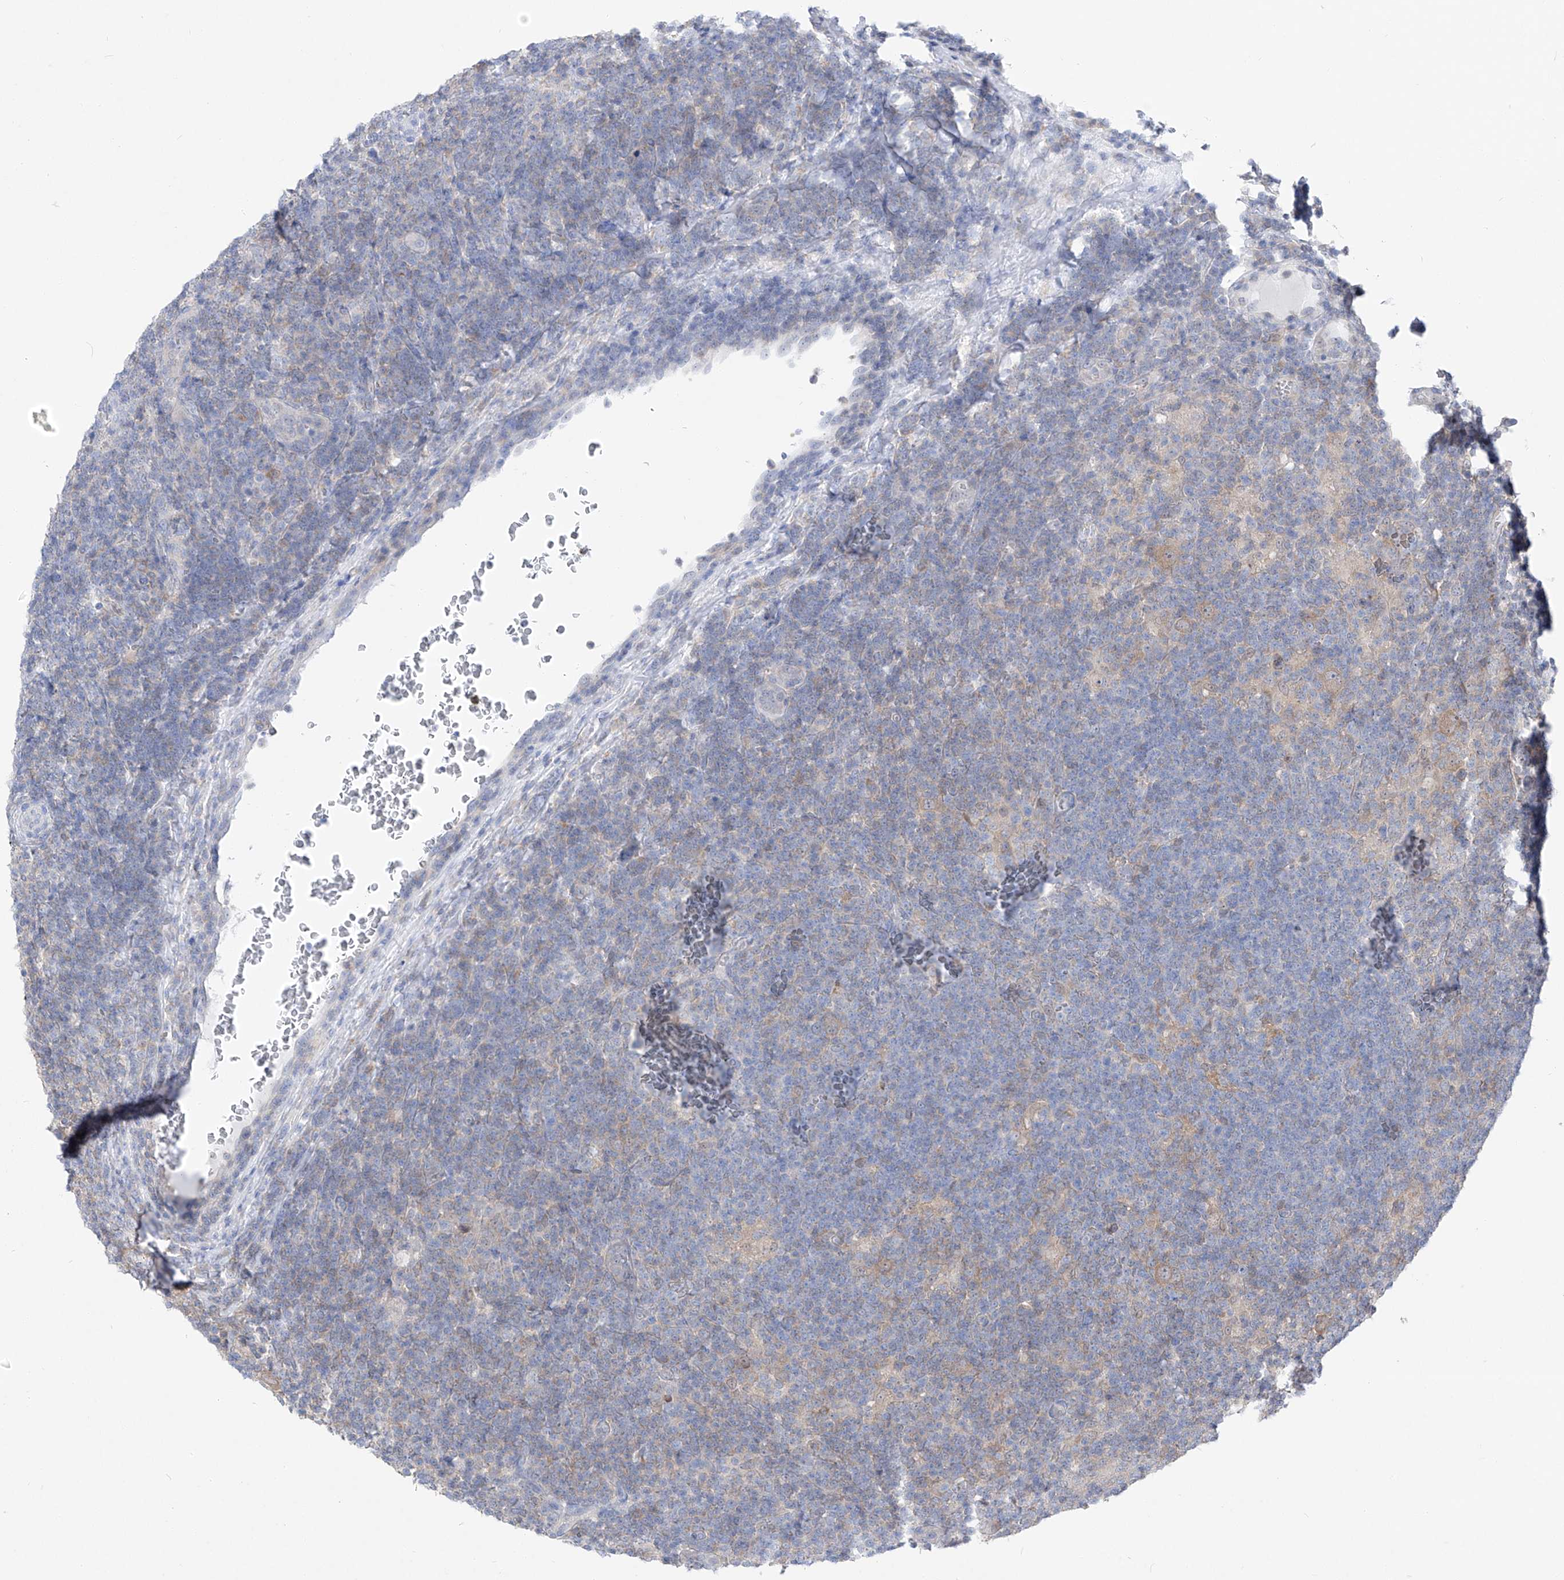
{"staining": {"intensity": "weak", "quantity": "25%-75%", "location": "cytoplasmic/membranous"}, "tissue": "lymphoma", "cell_type": "Tumor cells", "image_type": "cancer", "snomed": [{"axis": "morphology", "description": "Hodgkin's disease, NOS"}, {"axis": "topography", "description": "Lymph node"}], "caption": "An image of human lymphoma stained for a protein shows weak cytoplasmic/membranous brown staining in tumor cells. Ihc stains the protein of interest in brown and the nuclei are stained blue.", "gene": "UFL1", "patient": {"sex": "female", "age": 57}}